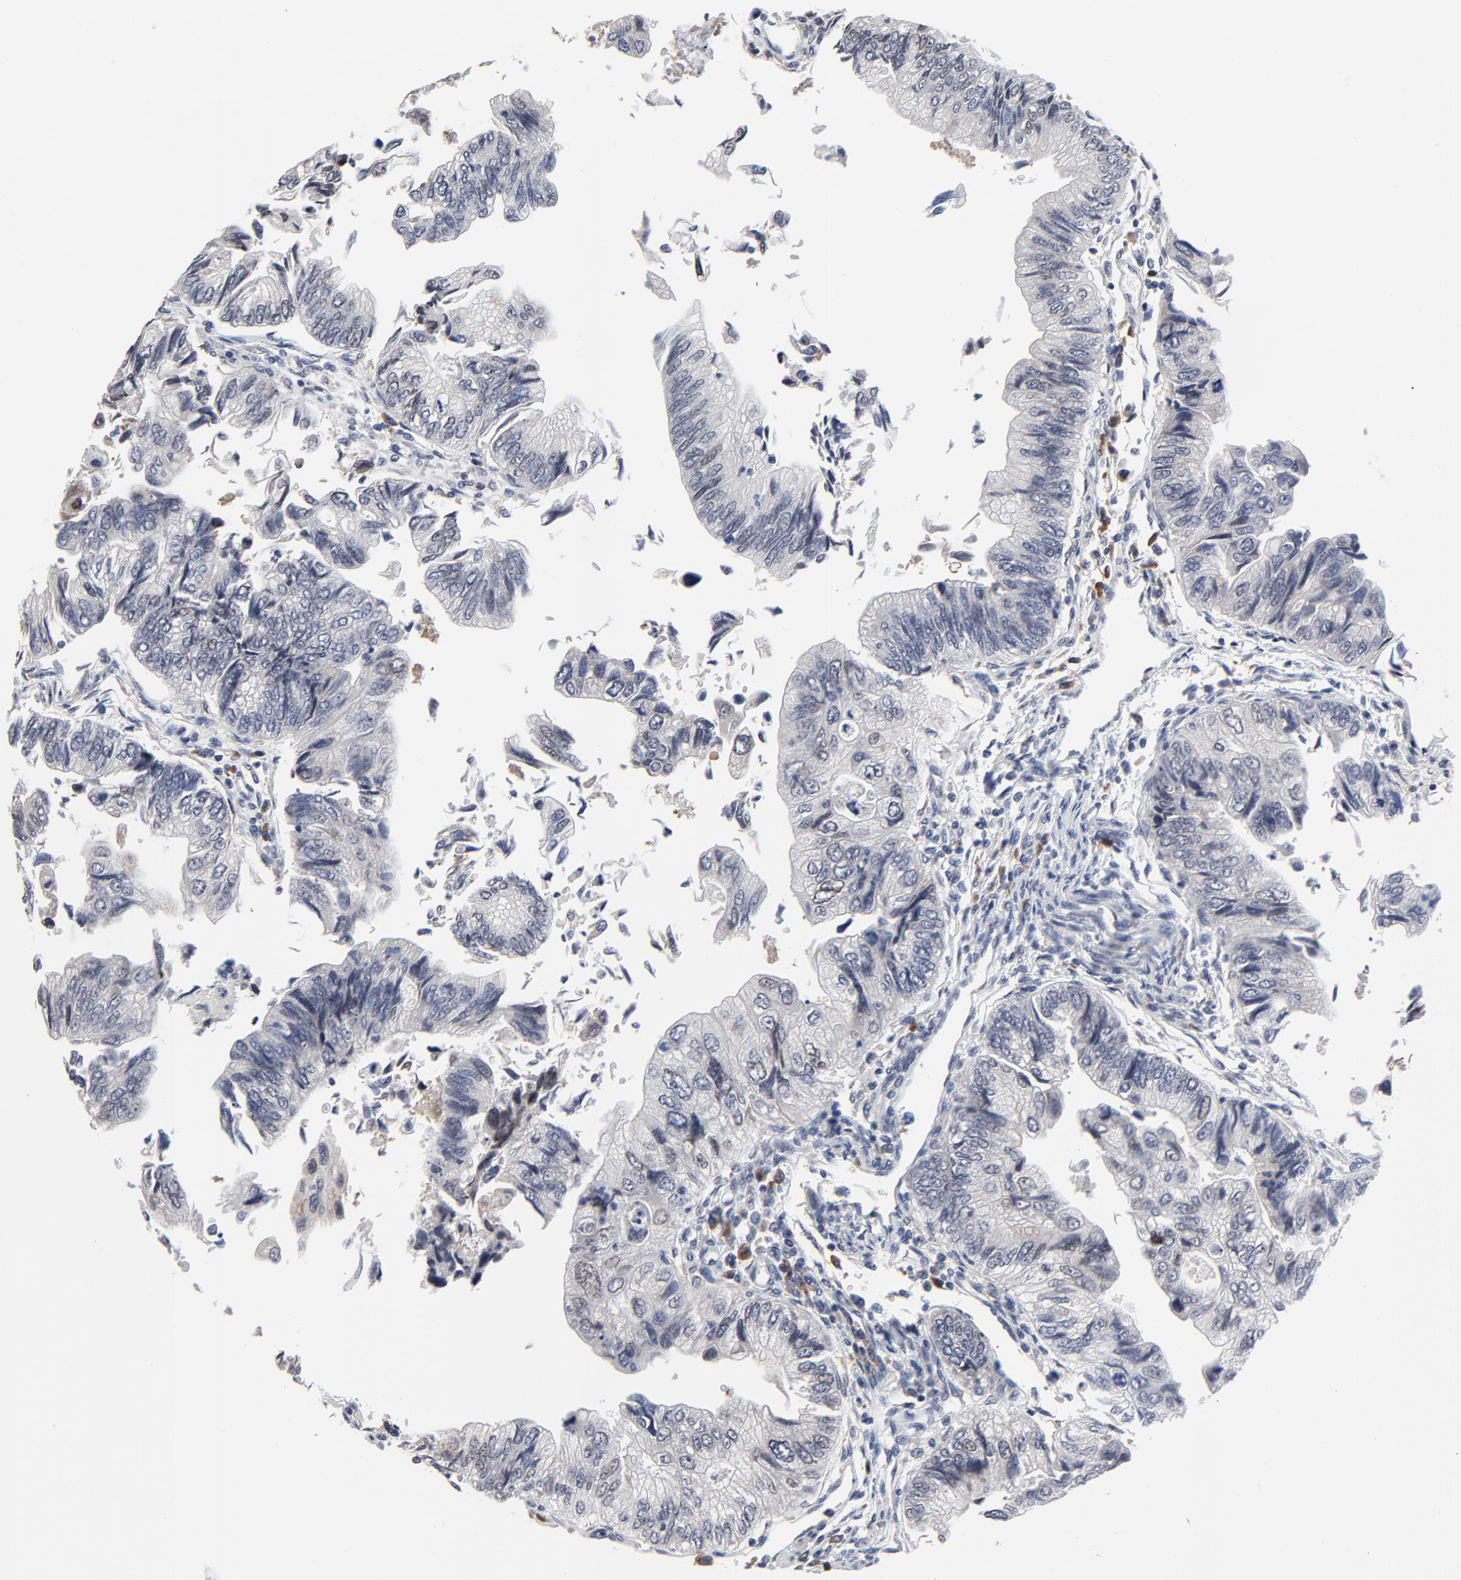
{"staining": {"intensity": "weak", "quantity": "<25%", "location": "cytoplasmic/membranous"}, "tissue": "colorectal cancer", "cell_type": "Tumor cells", "image_type": "cancer", "snomed": [{"axis": "morphology", "description": "Adenocarcinoma, NOS"}, {"axis": "topography", "description": "Colon"}], "caption": "Tumor cells show no significant protein positivity in colorectal cancer (adenocarcinoma). Brightfield microscopy of immunohistochemistry (IHC) stained with DAB (brown) and hematoxylin (blue), captured at high magnification.", "gene": "NLGN3", "patient": {"sex": "female", "age": 11}}